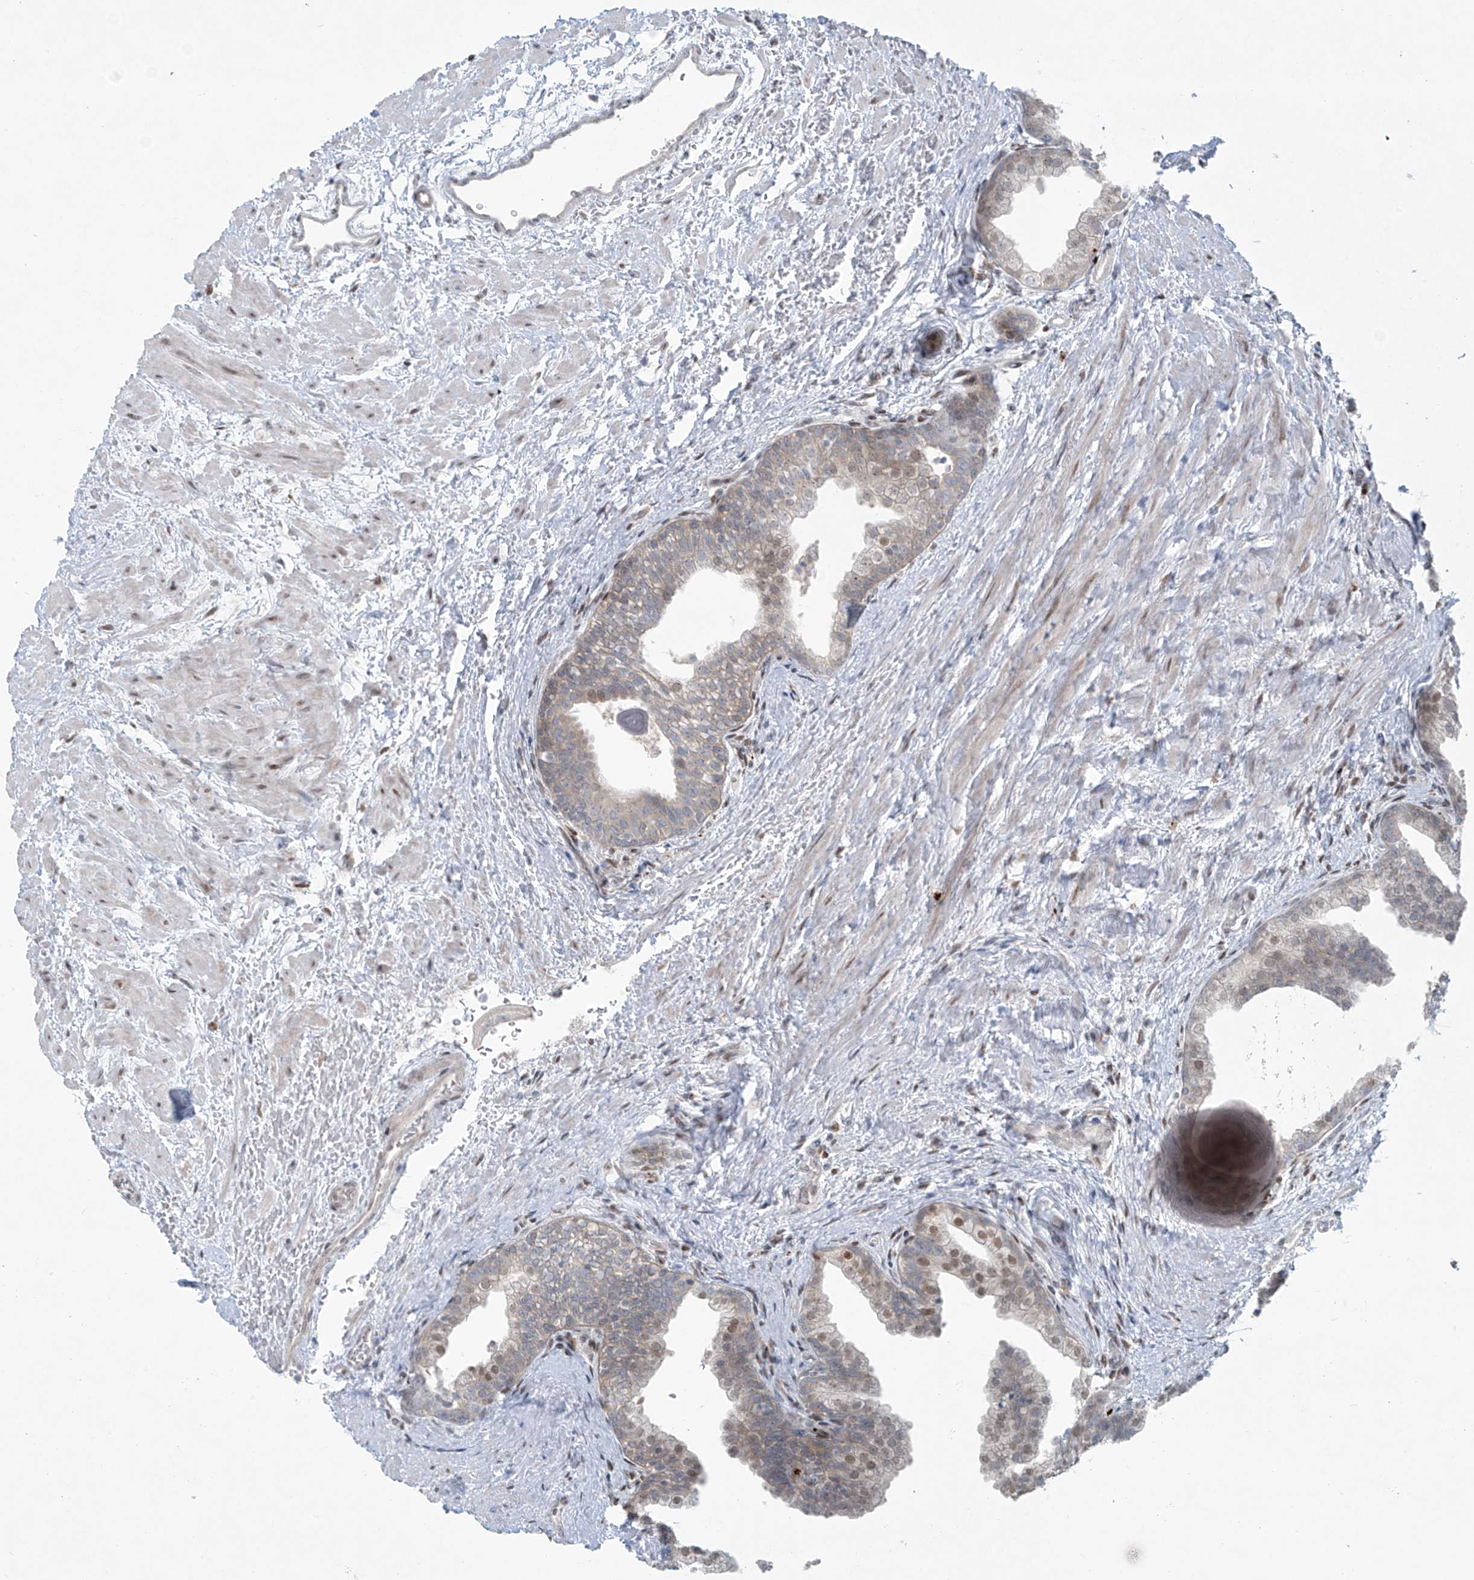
{"staining": {"intensity": "moderate", "quantity": "<25%", "location": "nuclear"}, "tissue": "prostate", "cell_type": "Glandular cells", "image_type": "normal", "snomed": [{"axis": "morphology", "description": "Normal tissue, NOS"}, {"axis": "topography", "description": "Prostate"}], "caption": "Approximately <25% of glandular cells in unremarkable human prostate show moderate nuclear protein staining as visualized by brown immunohistochemical staining.", "gene": "PPAT", "patient": {"sex": "male", "age": 48}}